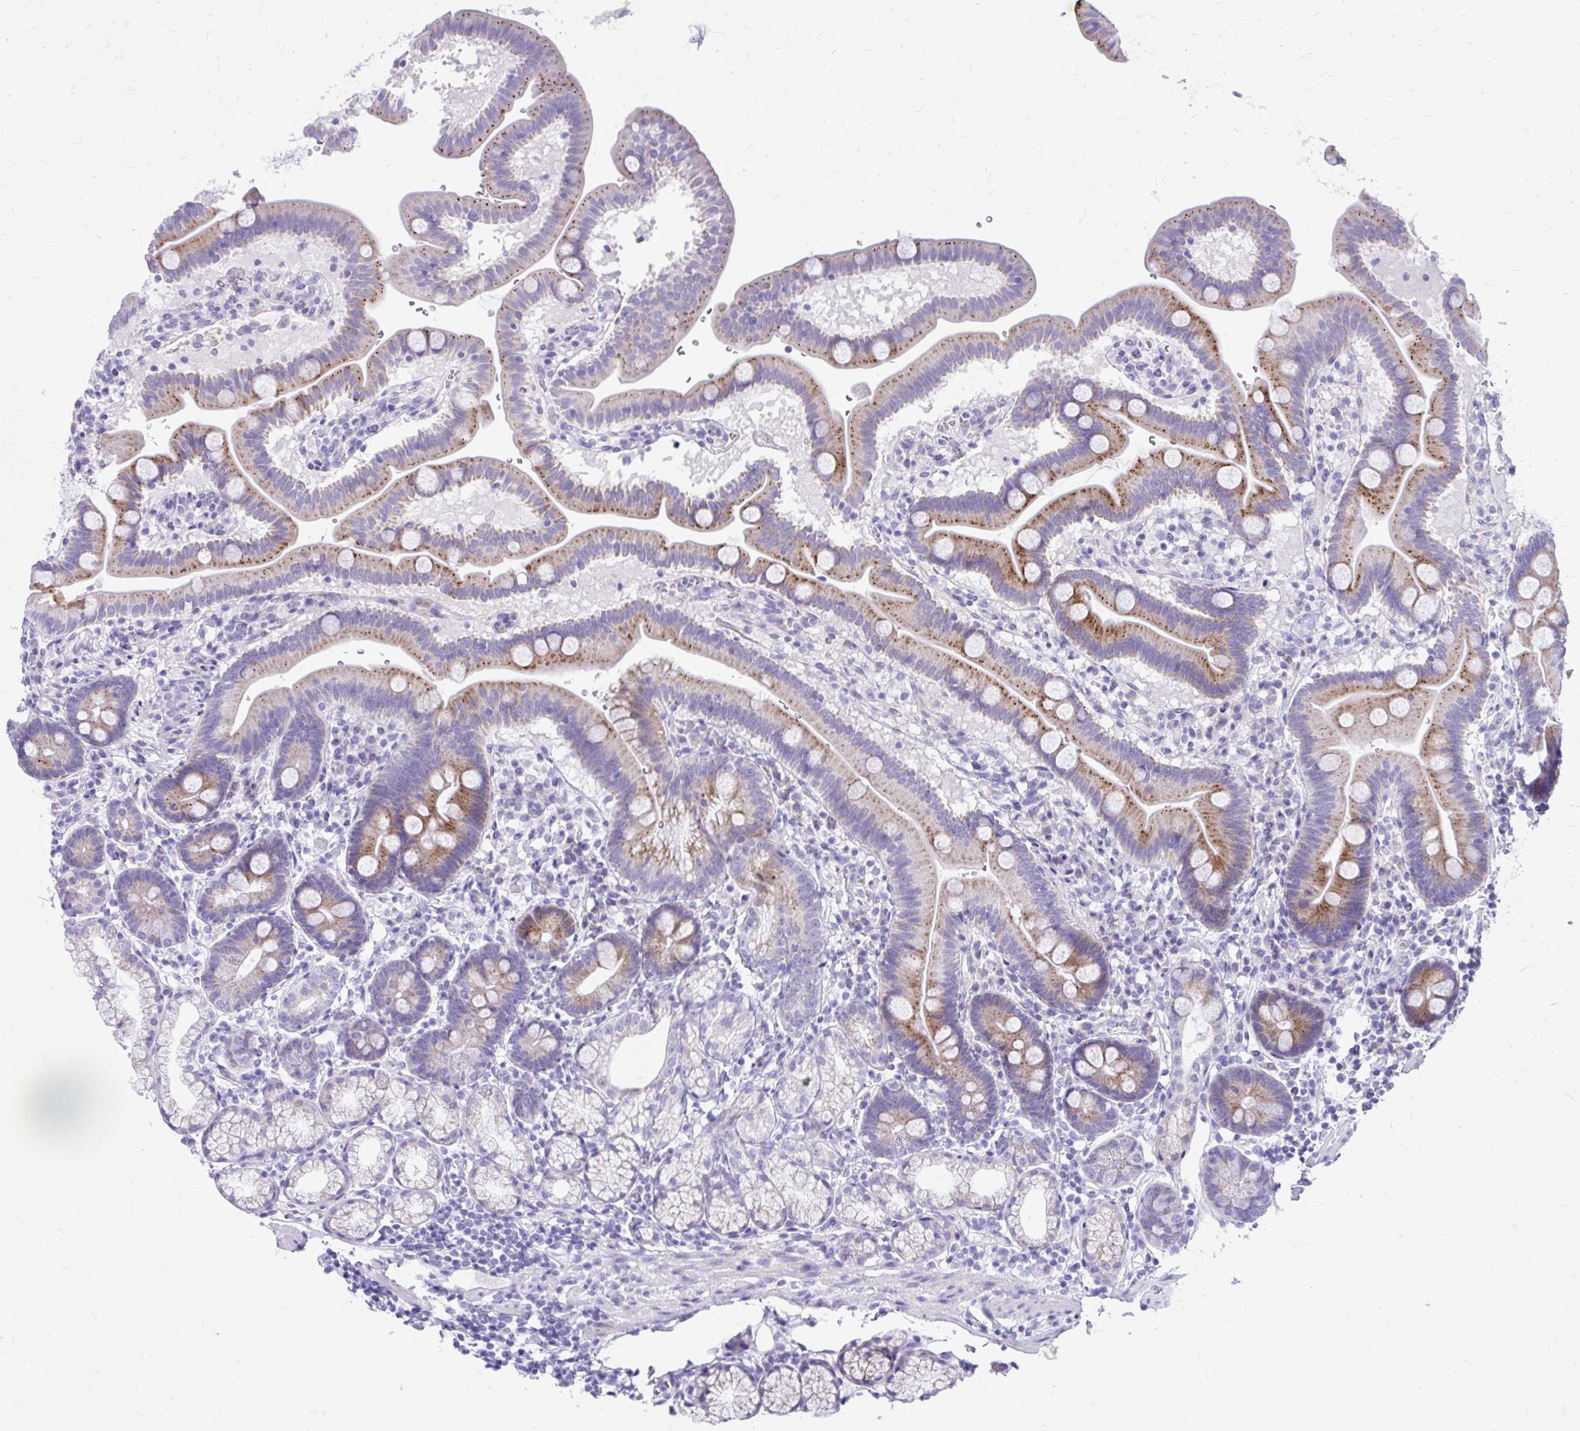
{"staining": {"intensity": "strong", "quantity": "25%-75%", "location": "cytoplasmic/membranous"}, "tissue": "duodenum", "cell_type": "Glandular cells", "image_type": "normal", "snomed": [{"axis": "morphology", "description": "Normal tissue, NOS"}, {"axis": "topography", "description": "Duodenum"}], "caption": "Immunohistochemistry photomicrograph of unremarkable duodenum: duodenum stained using immunohistochemistry (IHC) demonstrates high levels of strong protein expression localized specifically in the cytoplasmic/membranous of glandular cells, appearing as a cytoplasmic/membranous brown color.", "gene": "BCL6B", "patient": {"sex": "male", "age": 59}}